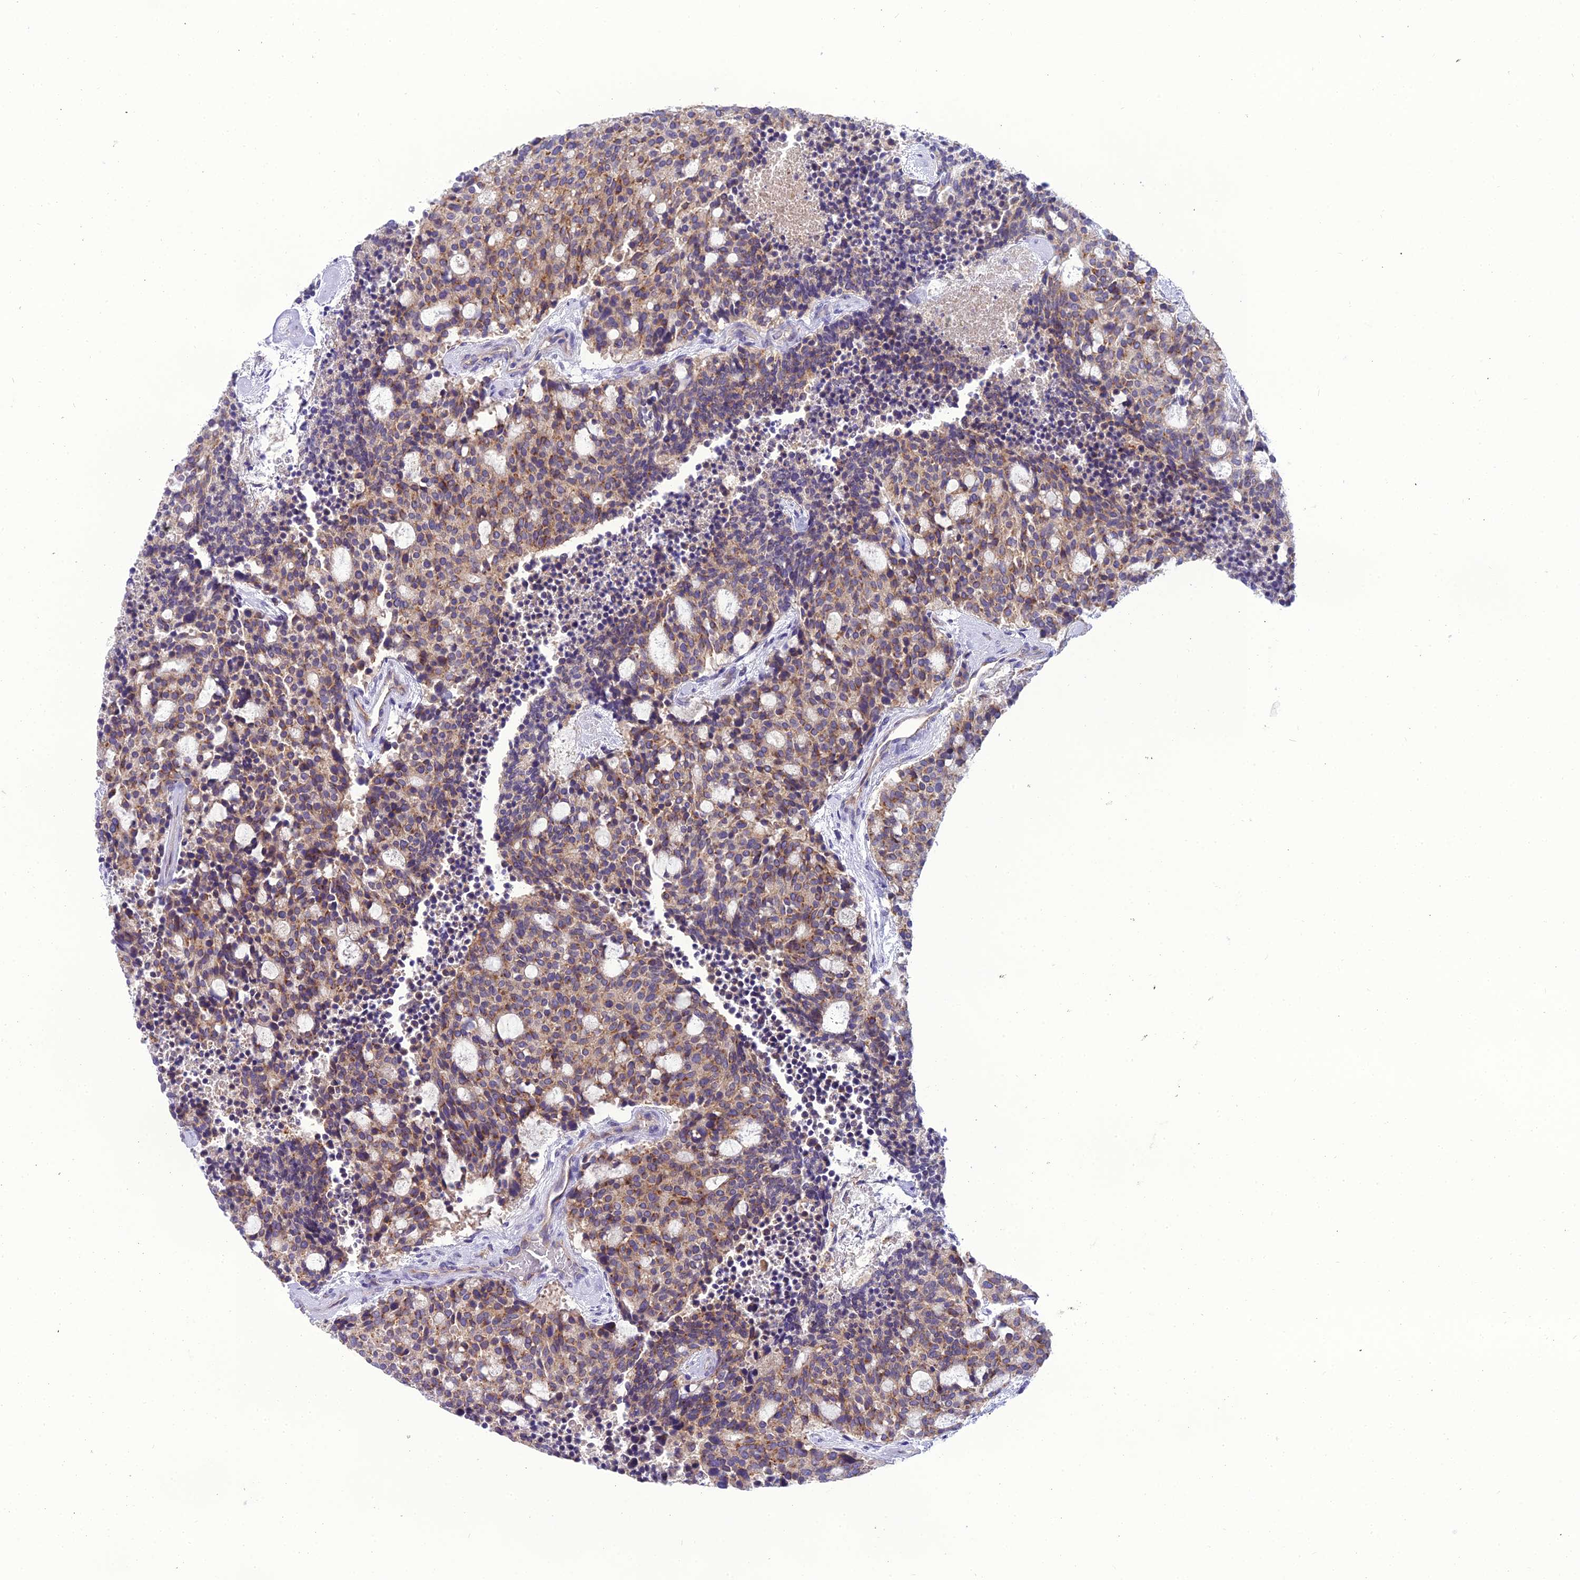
{"staining": {"intensity": "moderate", "quantity": "25%-75%", "location": "cytoplasmic/membranous"}, "tissue": "carcinoid", "cell_type": "Tumor cells", "image_type": "cancer", "snomed": [{"axis": "morphology", "description": "Carcinoid, malignant, NOS"}, {"axis": "topography", "description": "Pancreas"}], "caption": "Immunohistochemical staining of carcinoid (malignant) shows moderate cytoplasmic/membranous protein positivity in about 25%-75% of tumor cells.", "gene": "GOLPH3", "patient": {"sex": "female", "age": 54}}